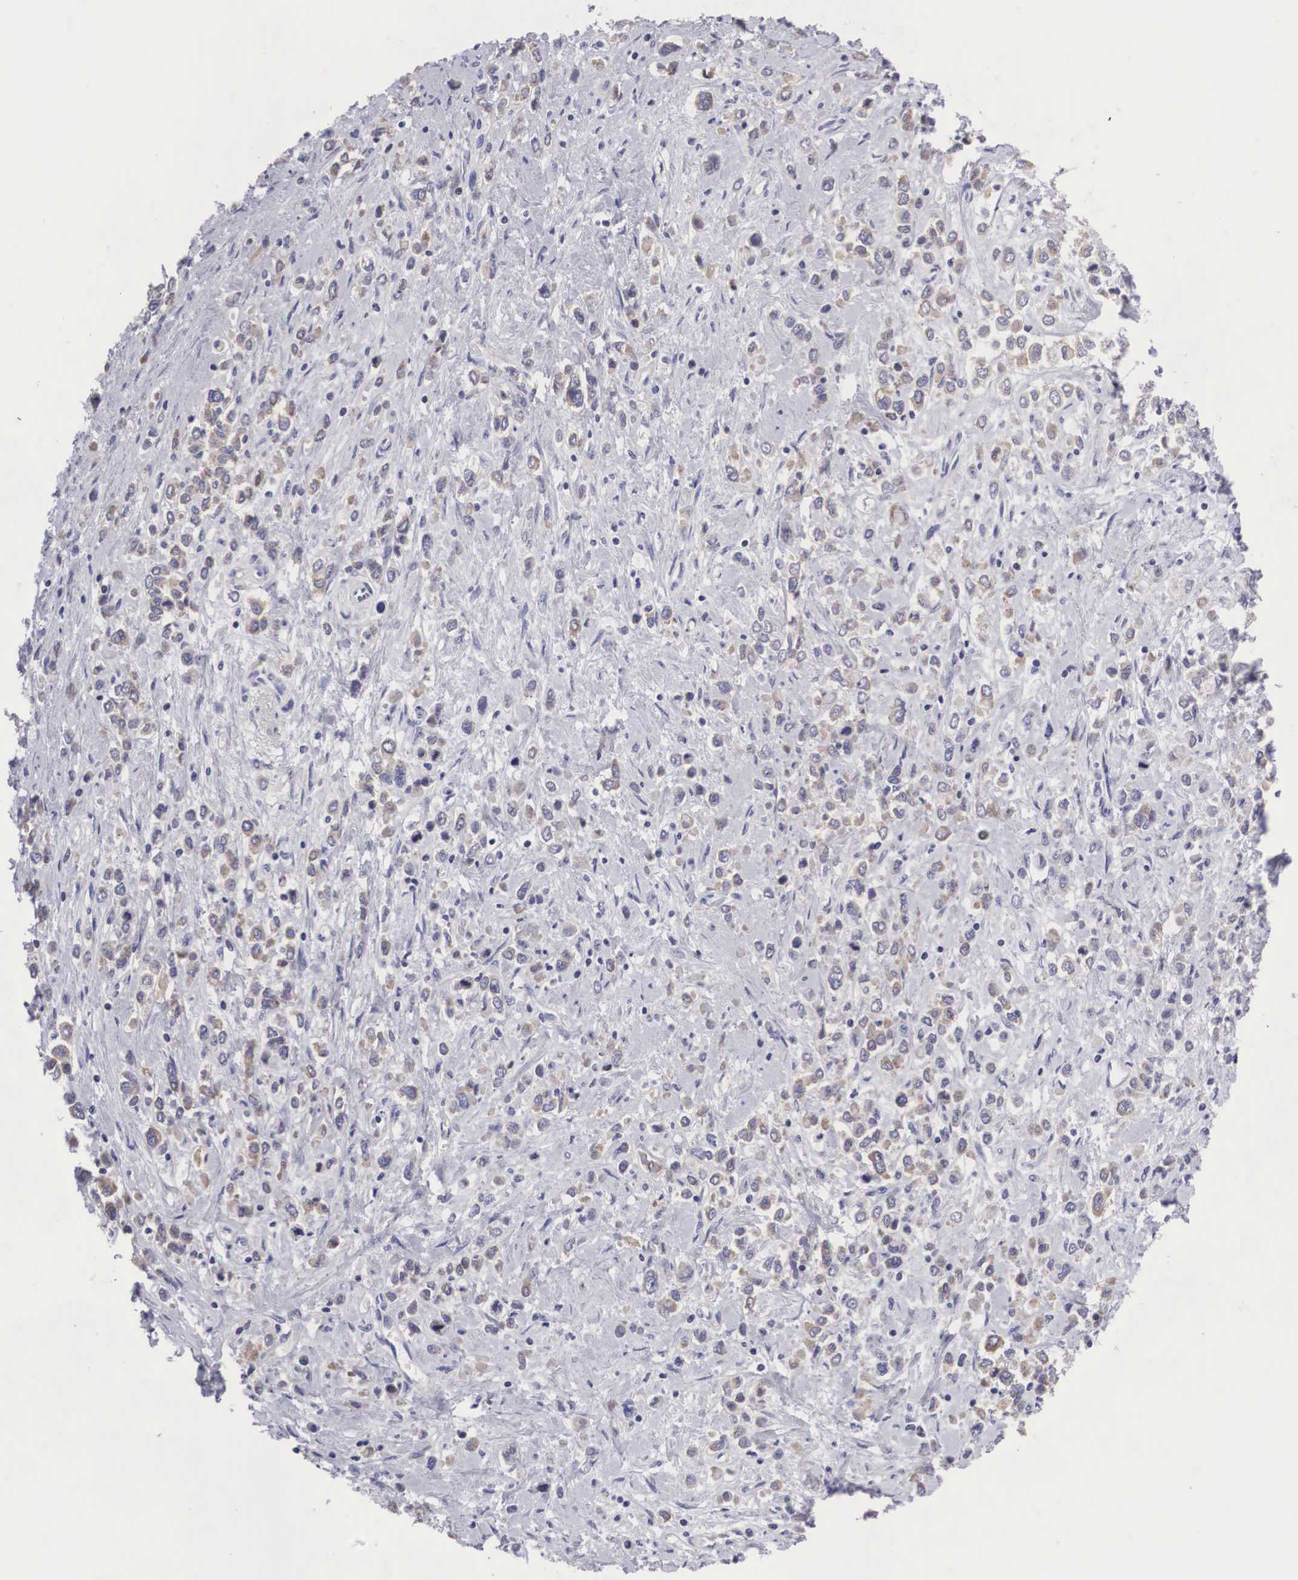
{"staining": {"intensity": "moderate", "quantity": "25%-75%", "location": "cytoplasmic/membranous"}, "tissue": "stomach cancer", "cell_type": "Tumor cells", "image_type": "cancer", "snomed": [{"axis": "morphology", "description": "Adenocarcinoma, NOS"}, {"axis": "topography", "description": "Stomach, upper"}], "caption": "Moderate cytoplasmic/membranous staining is appreciated in approximately 25%-75% of tumor cells in stomach cancer (adenocarcinoma).", "gene": "TXLNG", "patient": {"sex": "male", "age": 76}}